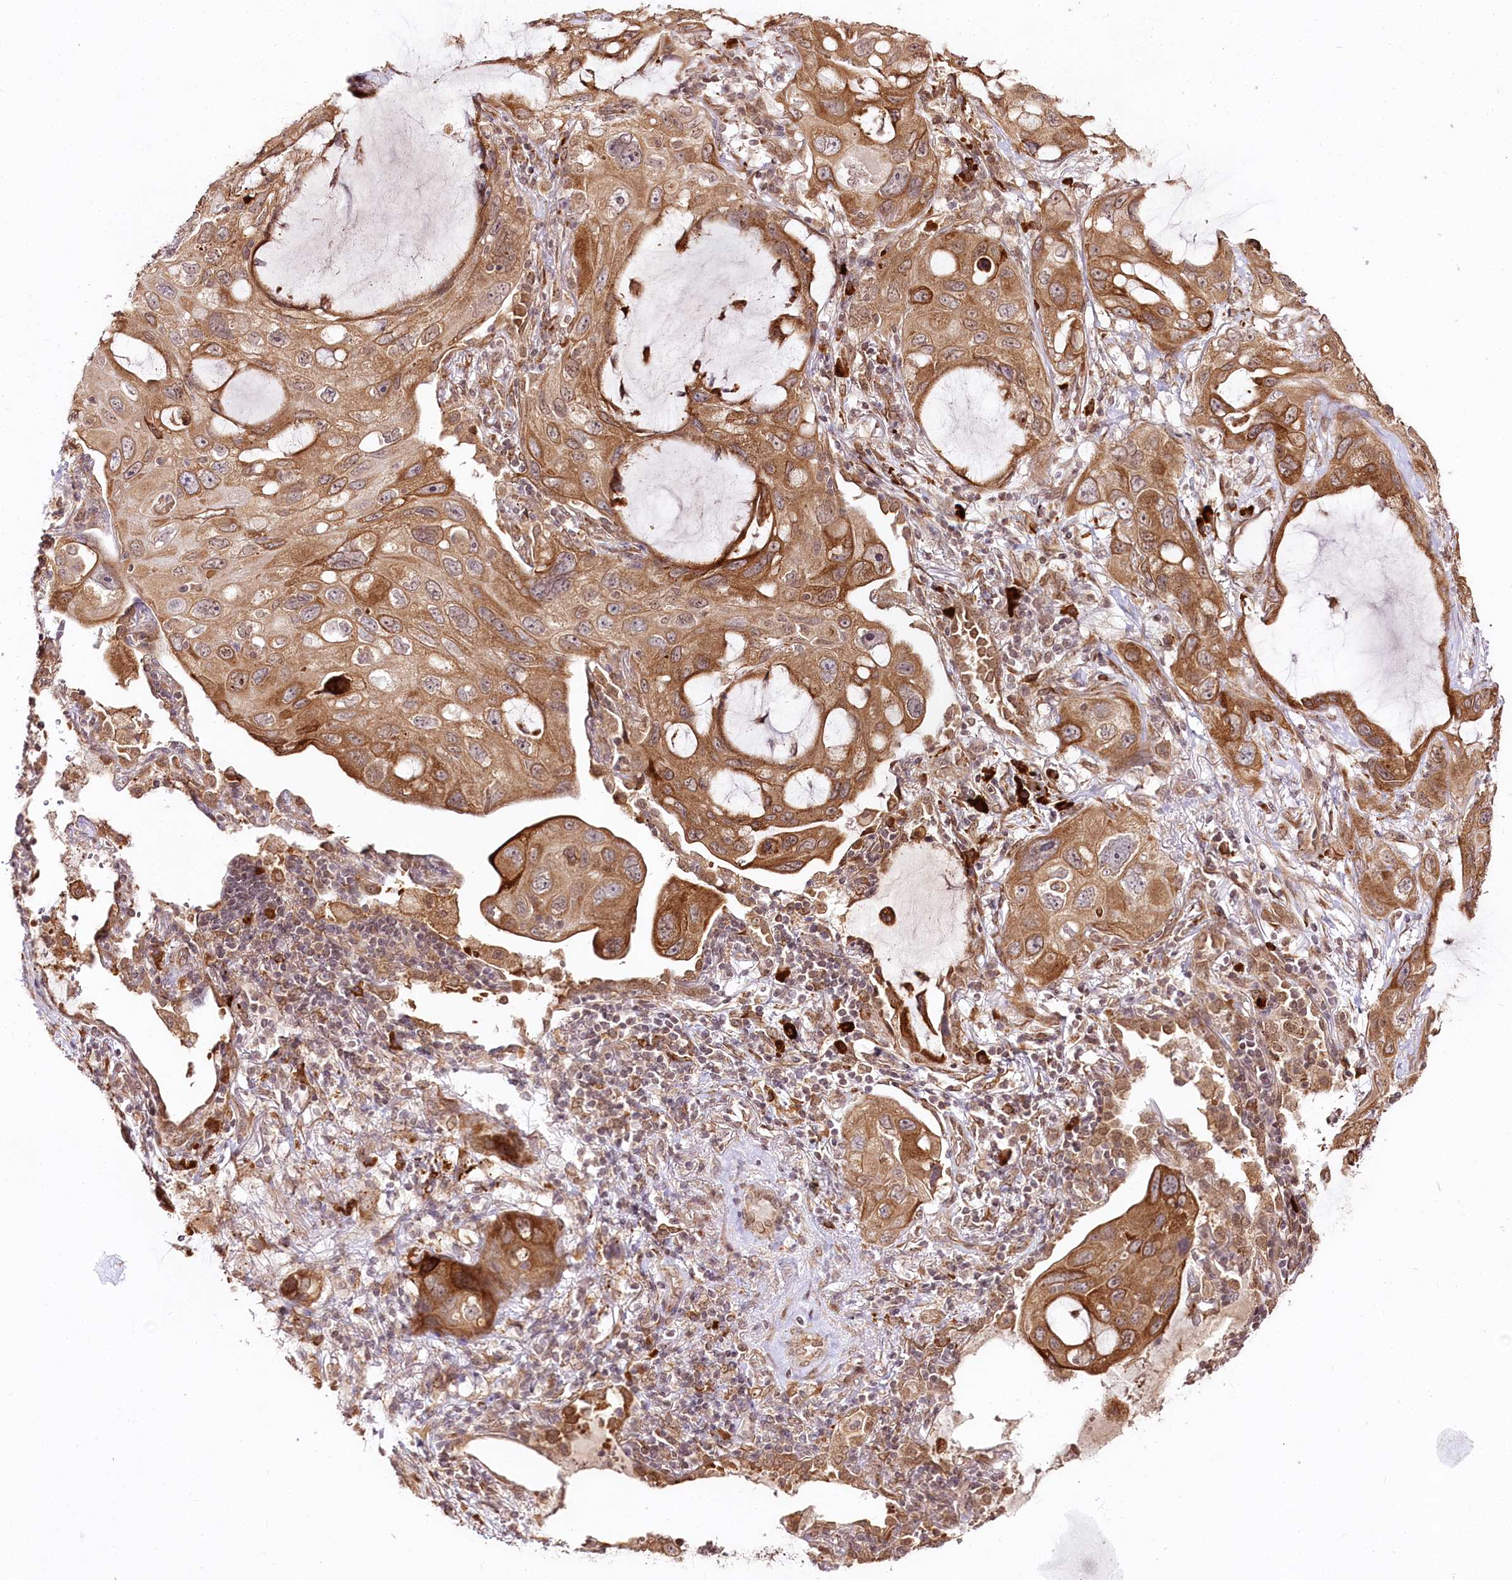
{"staining": {"intensity": "moderate", "quantity": ">75%", "location": "cytoplasmic/membranous"}, "tissue": "lung cancer", "cell_type": "Tumor cells", "image_type": "cancer", "snomed": [{"axis": "morphology", "description": "Squamous cell carcinoma, NOS"}, {"axis": "topography", "description": "Lung"}], "caption": "This is an image of immunohistochemistry (IHC) staining of lung cancer (squamous cell carcinoma), which shows moderate expression in the cytoplasmic/membranous of tumor cells.", "gene": "ENSG00000144785", "patient": {"sex": "female", "age": 73}}